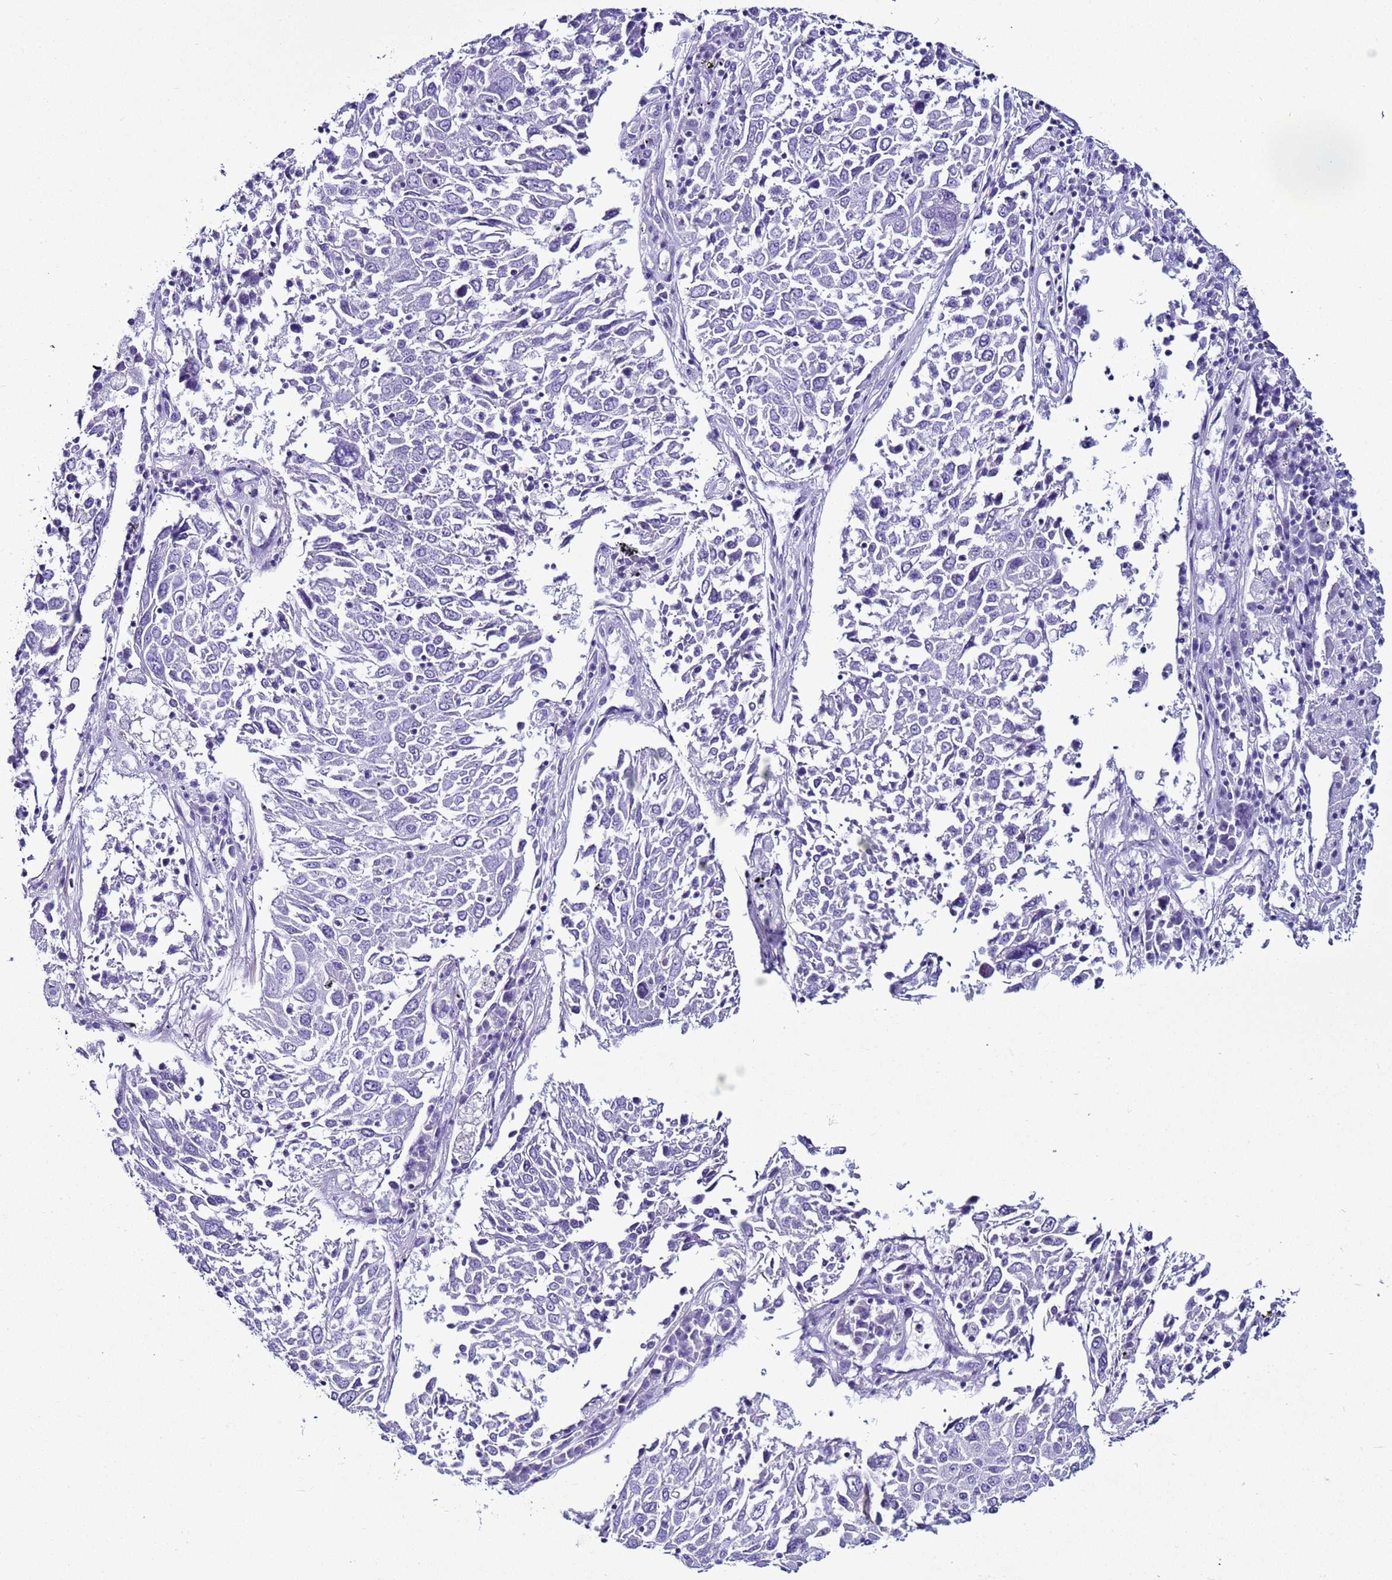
{"staining": {"intensity": "negative", "quantity": "none", "location": "none"}, "tissue": "lung cancer", "cell_type": "Tumor cells", "image_type": "cancer", "snomed": [{"axis": "morphology", "description": "Squamous cell carcinoma, NOS"}, {"axis": "topography", "description": "Lung"}], "caption": "This photomicrograph is of lung squamous cell carcinoma stained with immunohistochemistry to label a protein in brown with the nuclei are counter-stained blue. There is no staining in tumor cells.", "gene": "LCMT1", "patient": {"sex": "male", "age": 65}}